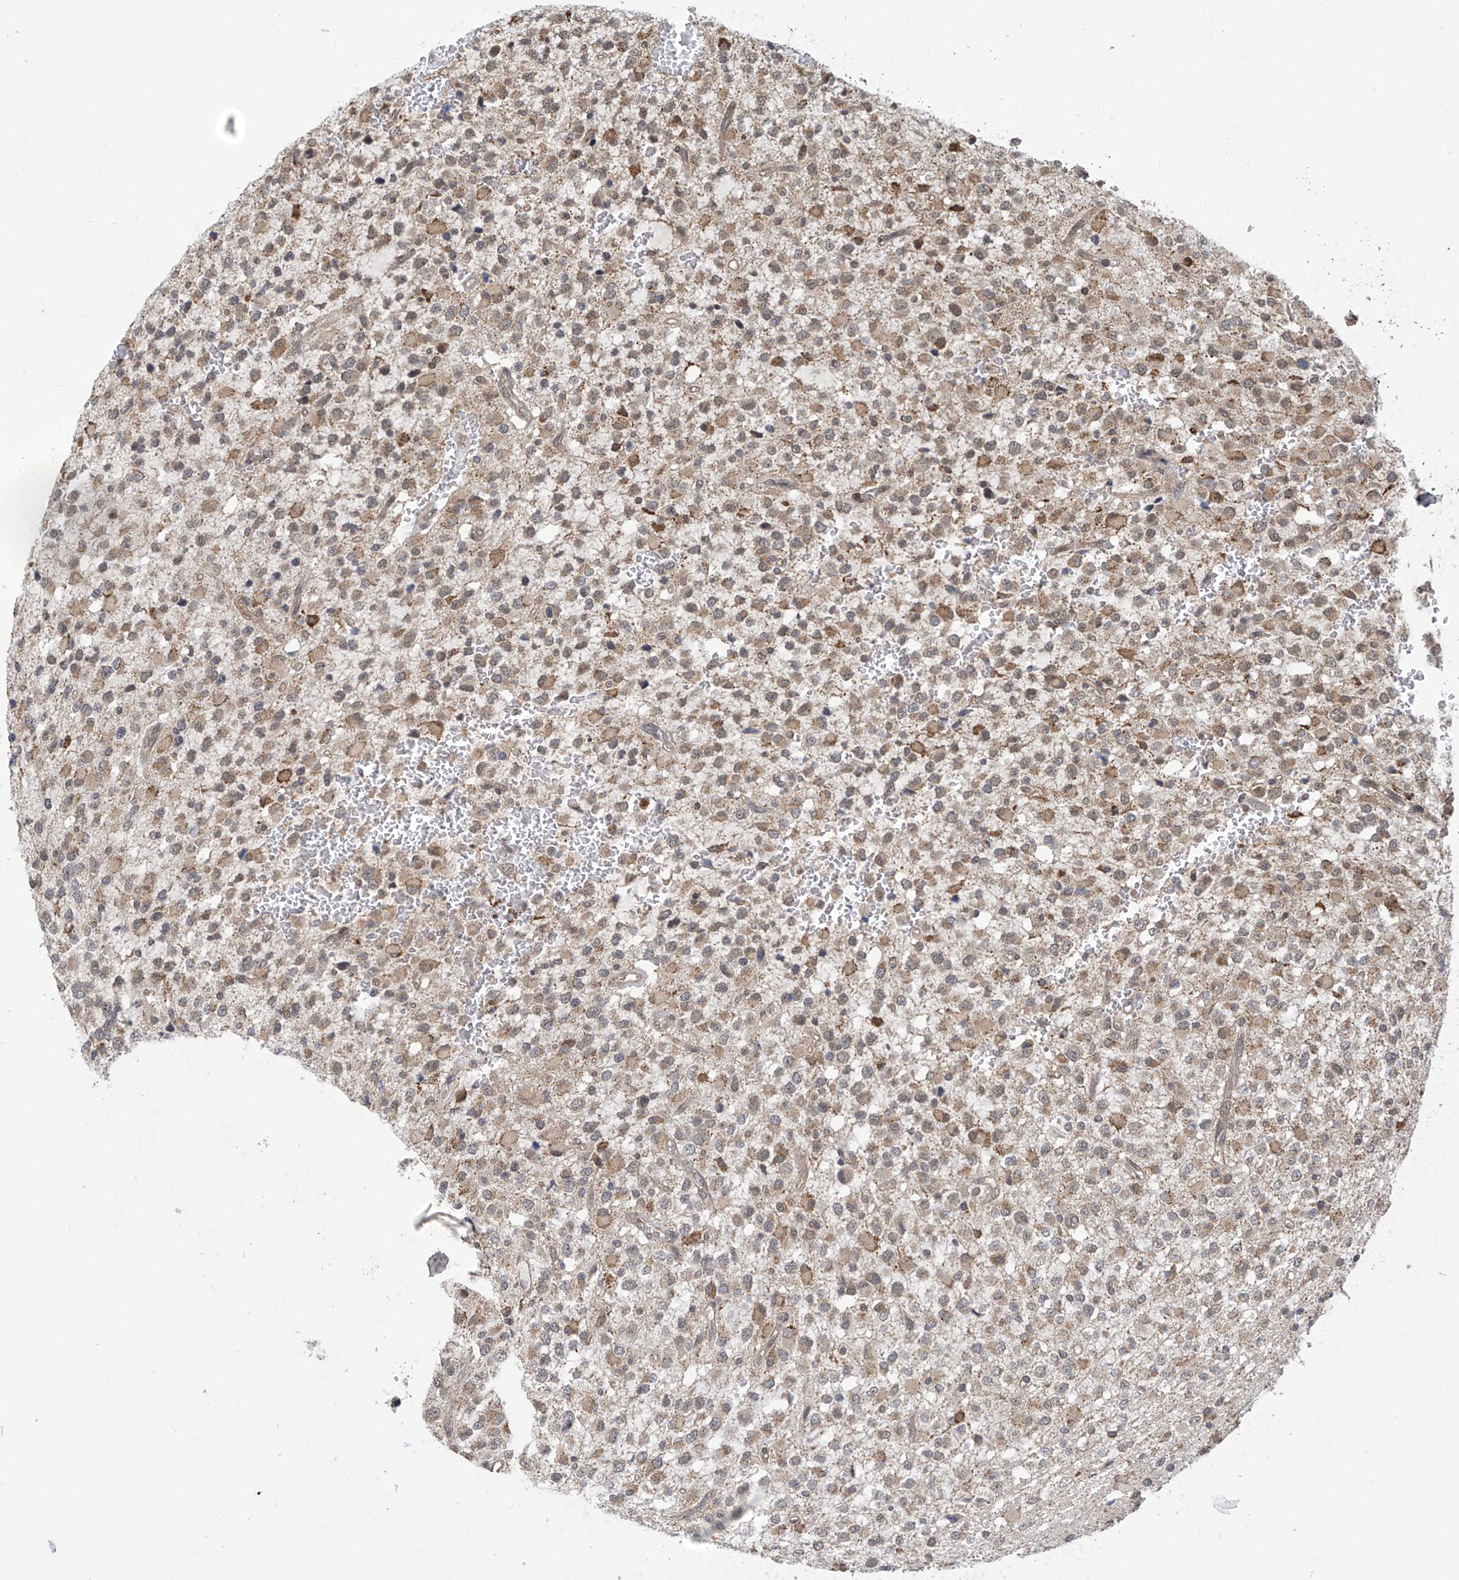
{"staining": {"intensity": "moderate", "quantity": "25%-75%", "location": "cytoplasmic/membranous"}, "tissue": "glioma", "cell_type": "Tumor cells", "image_type": "cancer", "snomed": [{"axis": "morphology", "description": "Glioma, malignant, High grade"}, {"axis": "topography", "description": "Brain"}], "caption": "Immunohistochemical staining of human glioma exhibits medium levels of moderate cytoplasmic/membranous protein positivity in about 25%-75% of tumor cells. (Brightfield microscopy of DAB IHC at high magnification).", "gene": "ABHD13", "patient": {"sex": "male", "age": 34}}